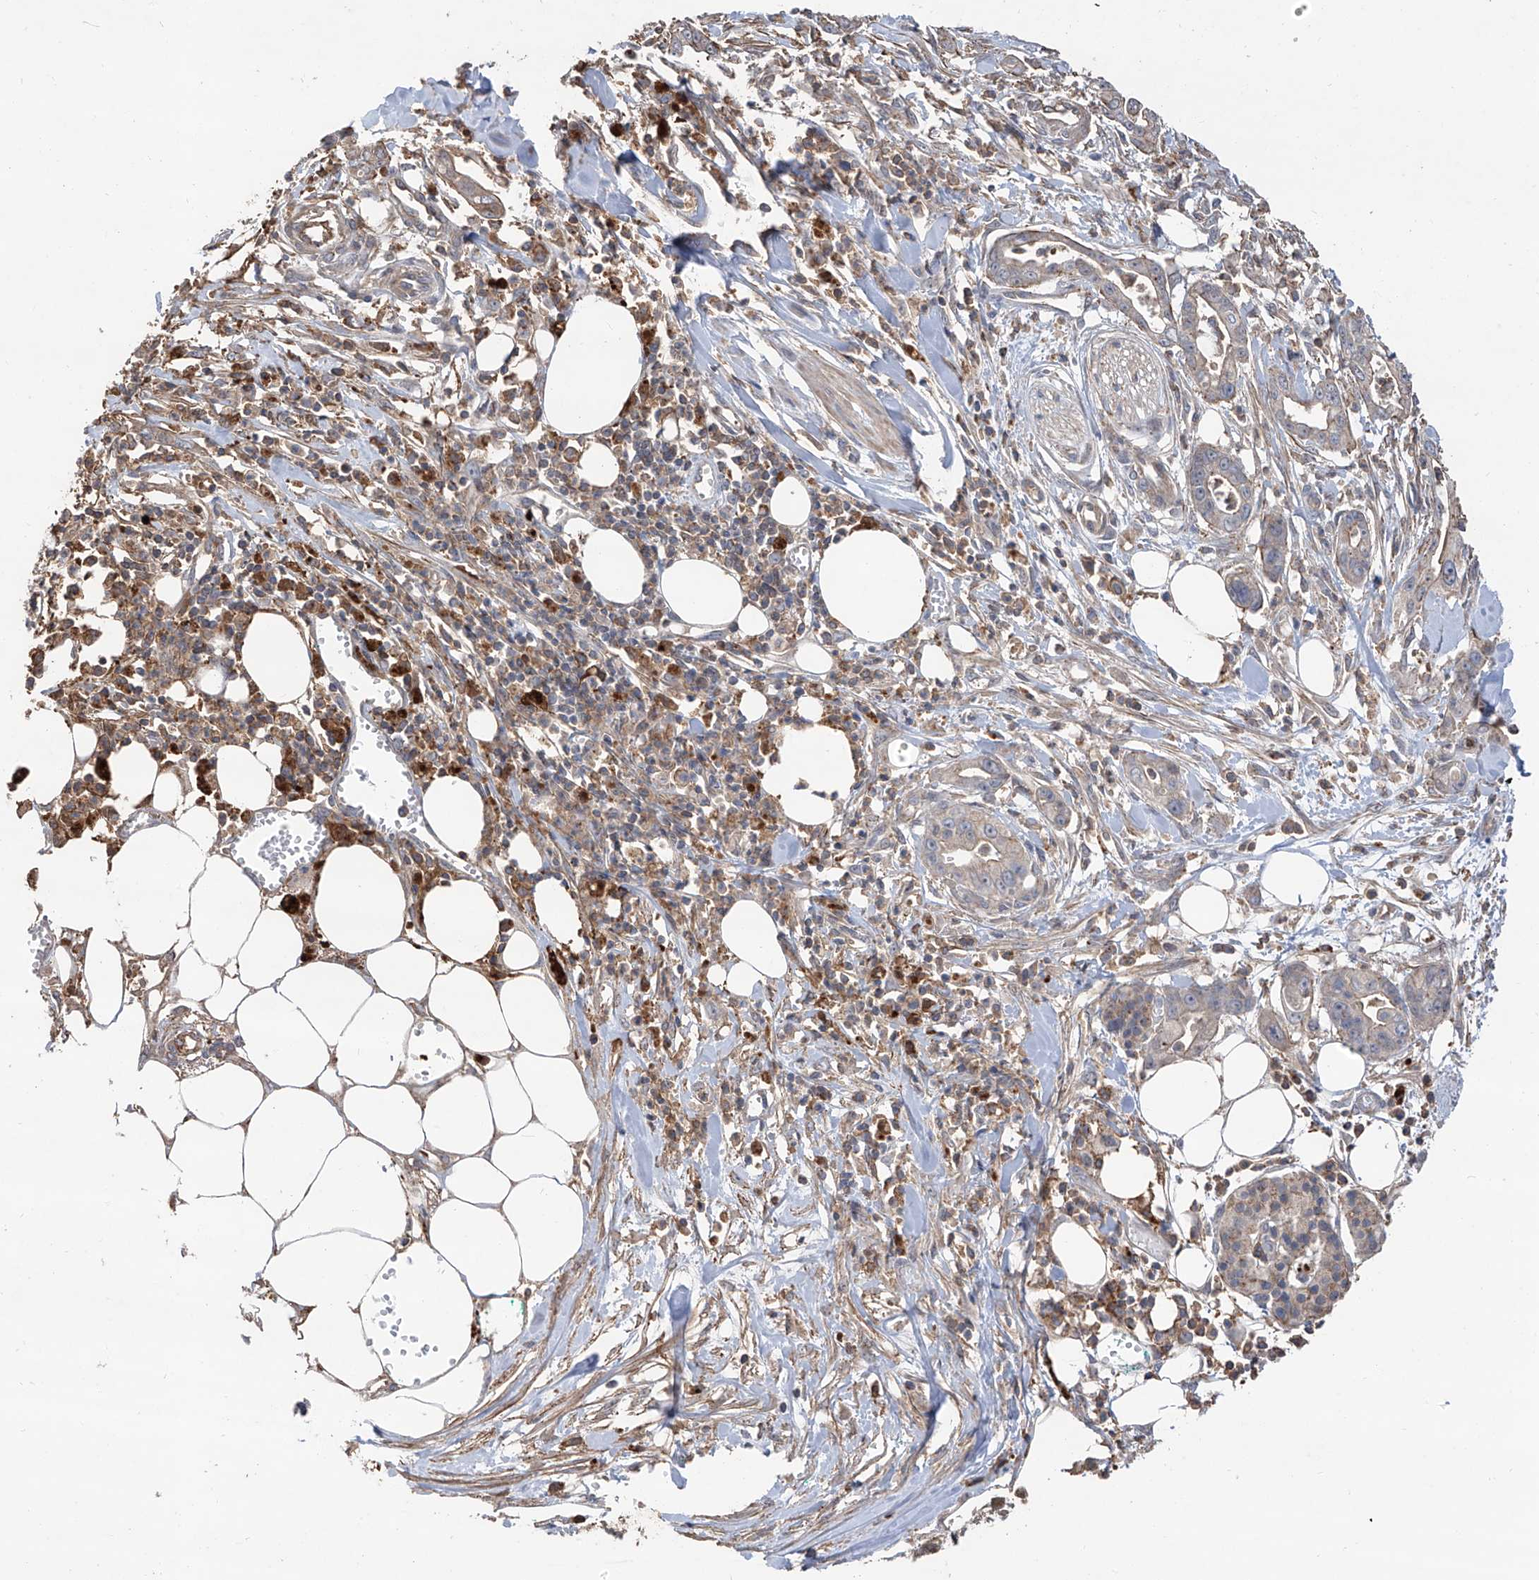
{"staining": {"intensity": "weak", "quantity": "<25%", "location": "cytoplasmic/membranous"}, "tissue": "pancreatic cancer", "cell_type": "Tumor cells", "image_type": "cancer", "snomed": [{"axis": "morphology", "description": "Adenocarcinoma, NOS"}, {"axis": "topography", "description": "Pancreas"}], "caption": "Pancreatic cancer was stained to show a protein in brown. There is no significant positivity in tumor cells.", "gene": "EDN1", "patient": {"sex": "male", "age": 68}}